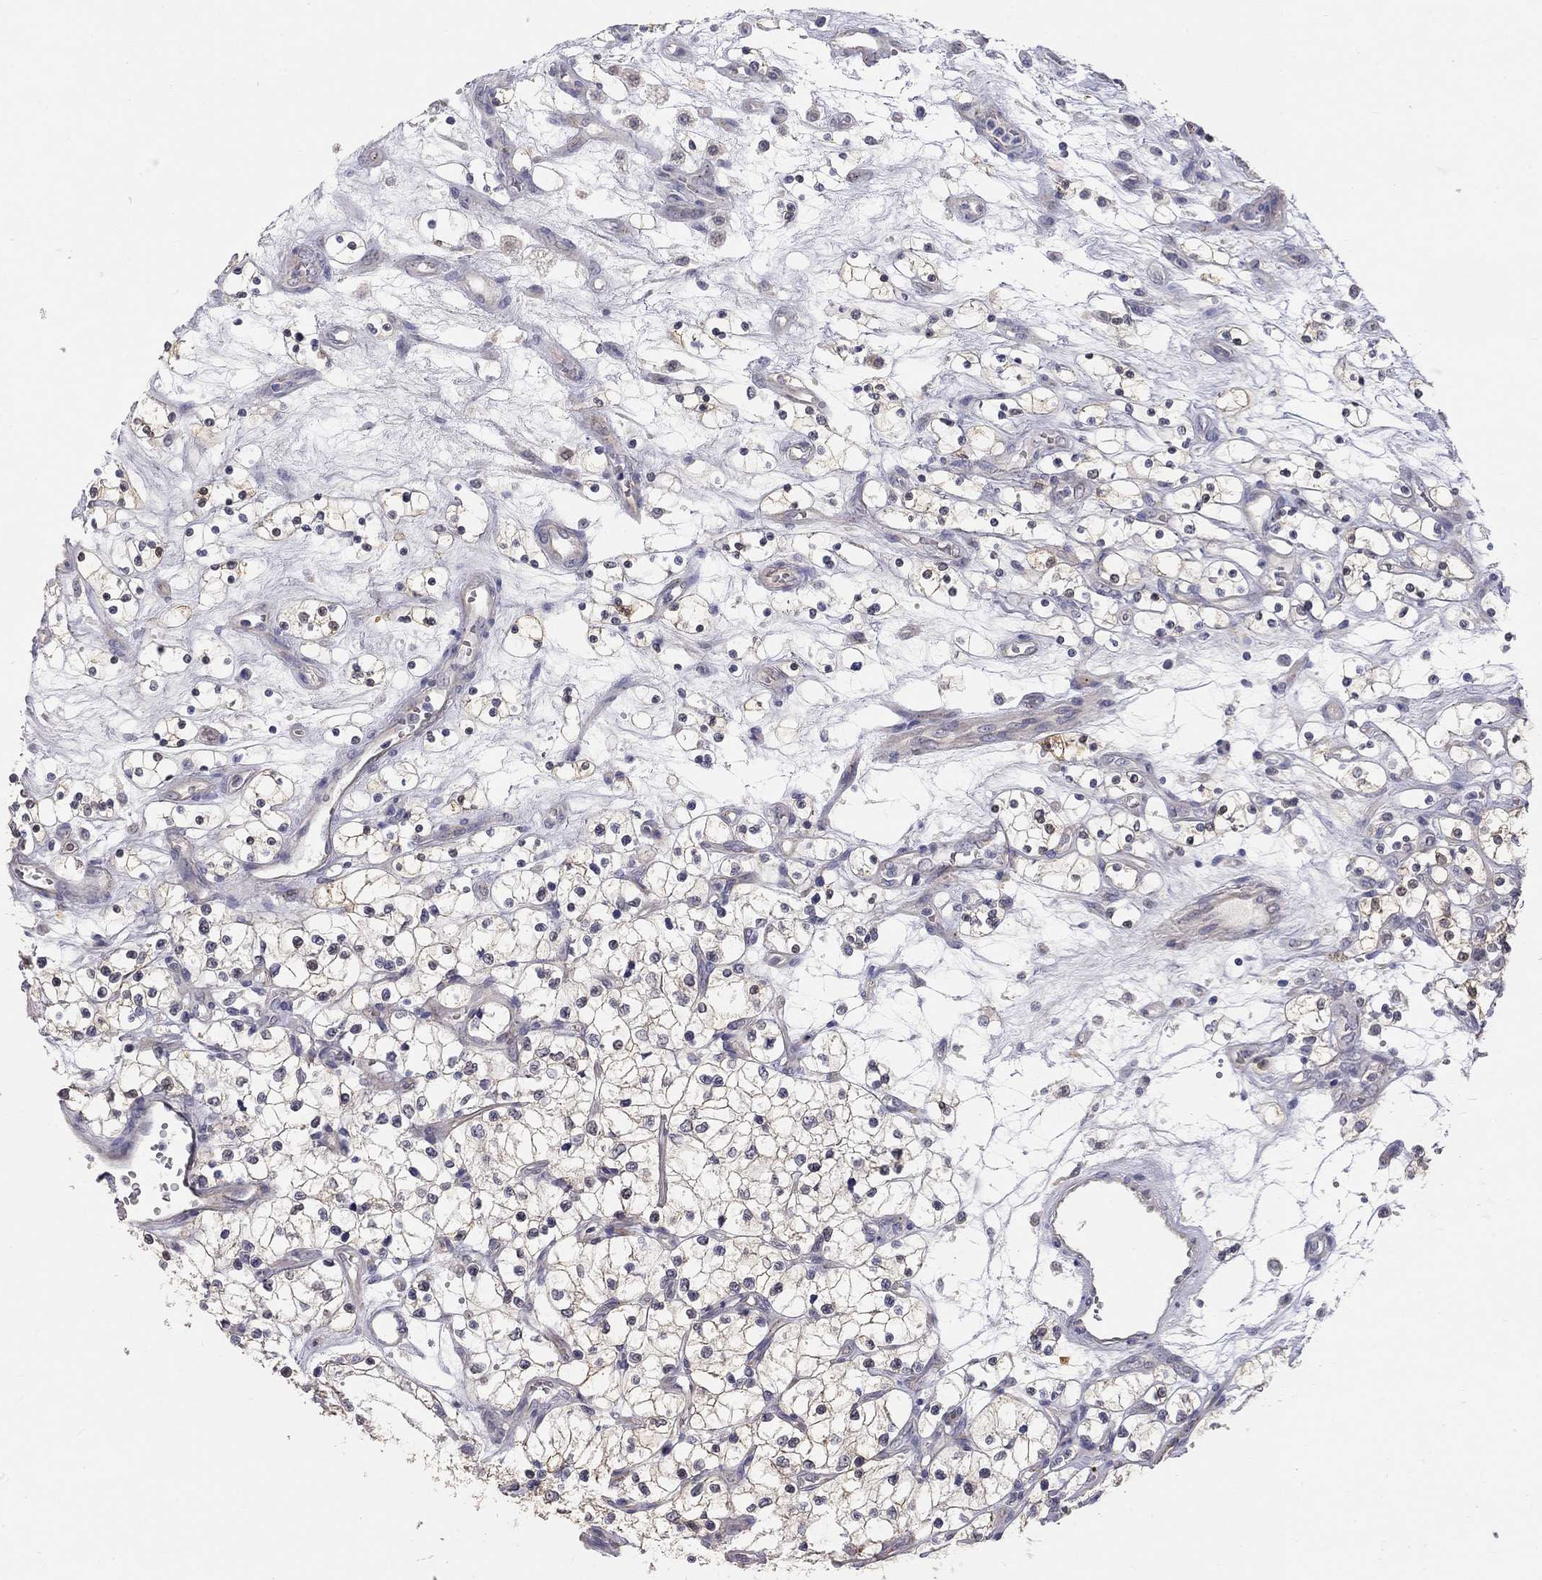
{"staining": {"intensity": "negative", "quantity": "none", "location": "none"}, "tissue": "renal cancer", "cell_type": "Tumor cells", "image_type": "cancer", "snomed": [{"axis": "morphology", "description": "Adenocarcinoma, NOS"}, {"axis": "topography", "description": "Kidney"}], "caption": "DAB immunohistochemical staining of human adenocarcinoma (renal) exhibits no significant staining in tumor cells.", "gene": "PAPSS2", "patient": {"sex": "female", "age": 69}}